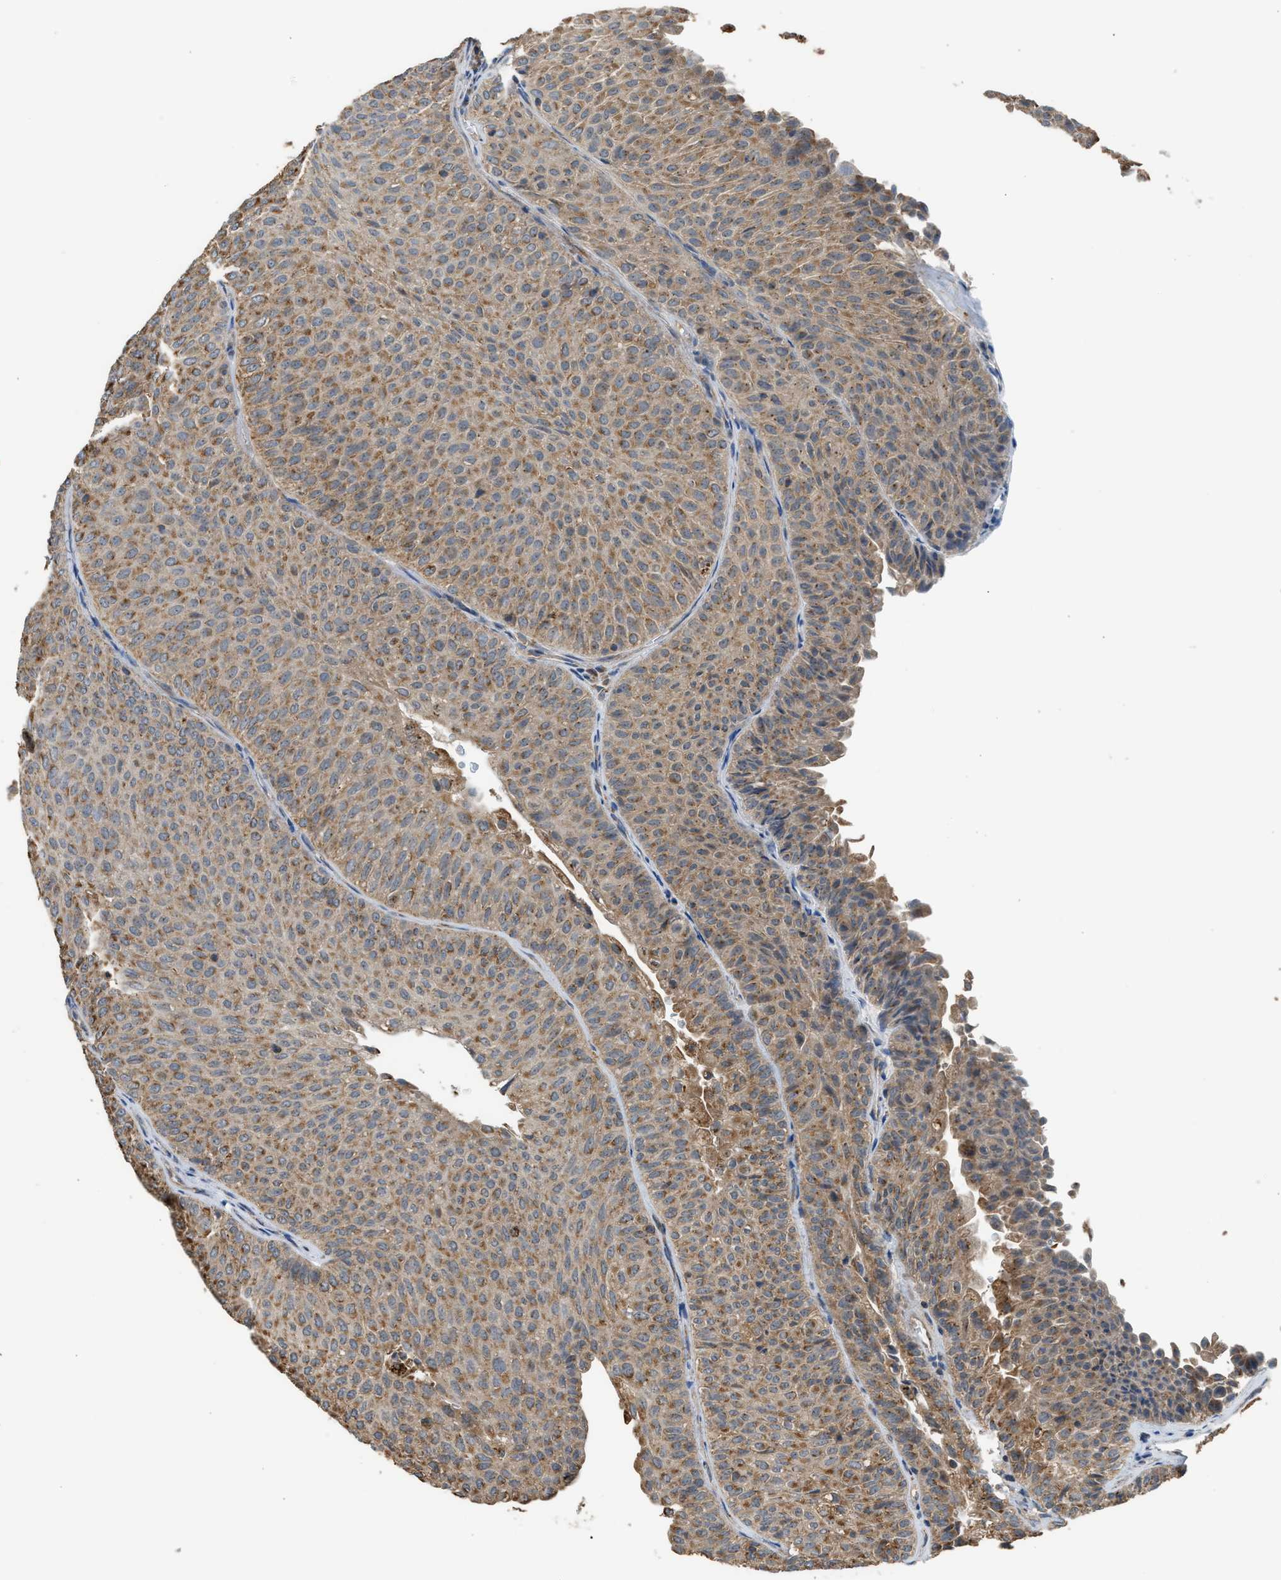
{"staining": {"intensity": "strong", "quantity": ">75%", "location": "cytoplasmic/membranous"}, "tissue": "urothelial cancer", "cell_type": "Tumor cells", "image_type": "cancer", "snomed": [{"axis": "morphology", "description": "Urothelial carcinoma, Low grade"}, {"axis": "topography", "description": "Urinary bladder"}], "caption": "Urothelial cancer was stained to show a protein in brown. There is high levels of strong cytoplasmic/membranous positivity in about >75% of tumor cells. Ihc stains the protein in brown and the nuclei are stained blue.", "gene": "STARD3", "patient": {"sex": "male", "age": 78}}